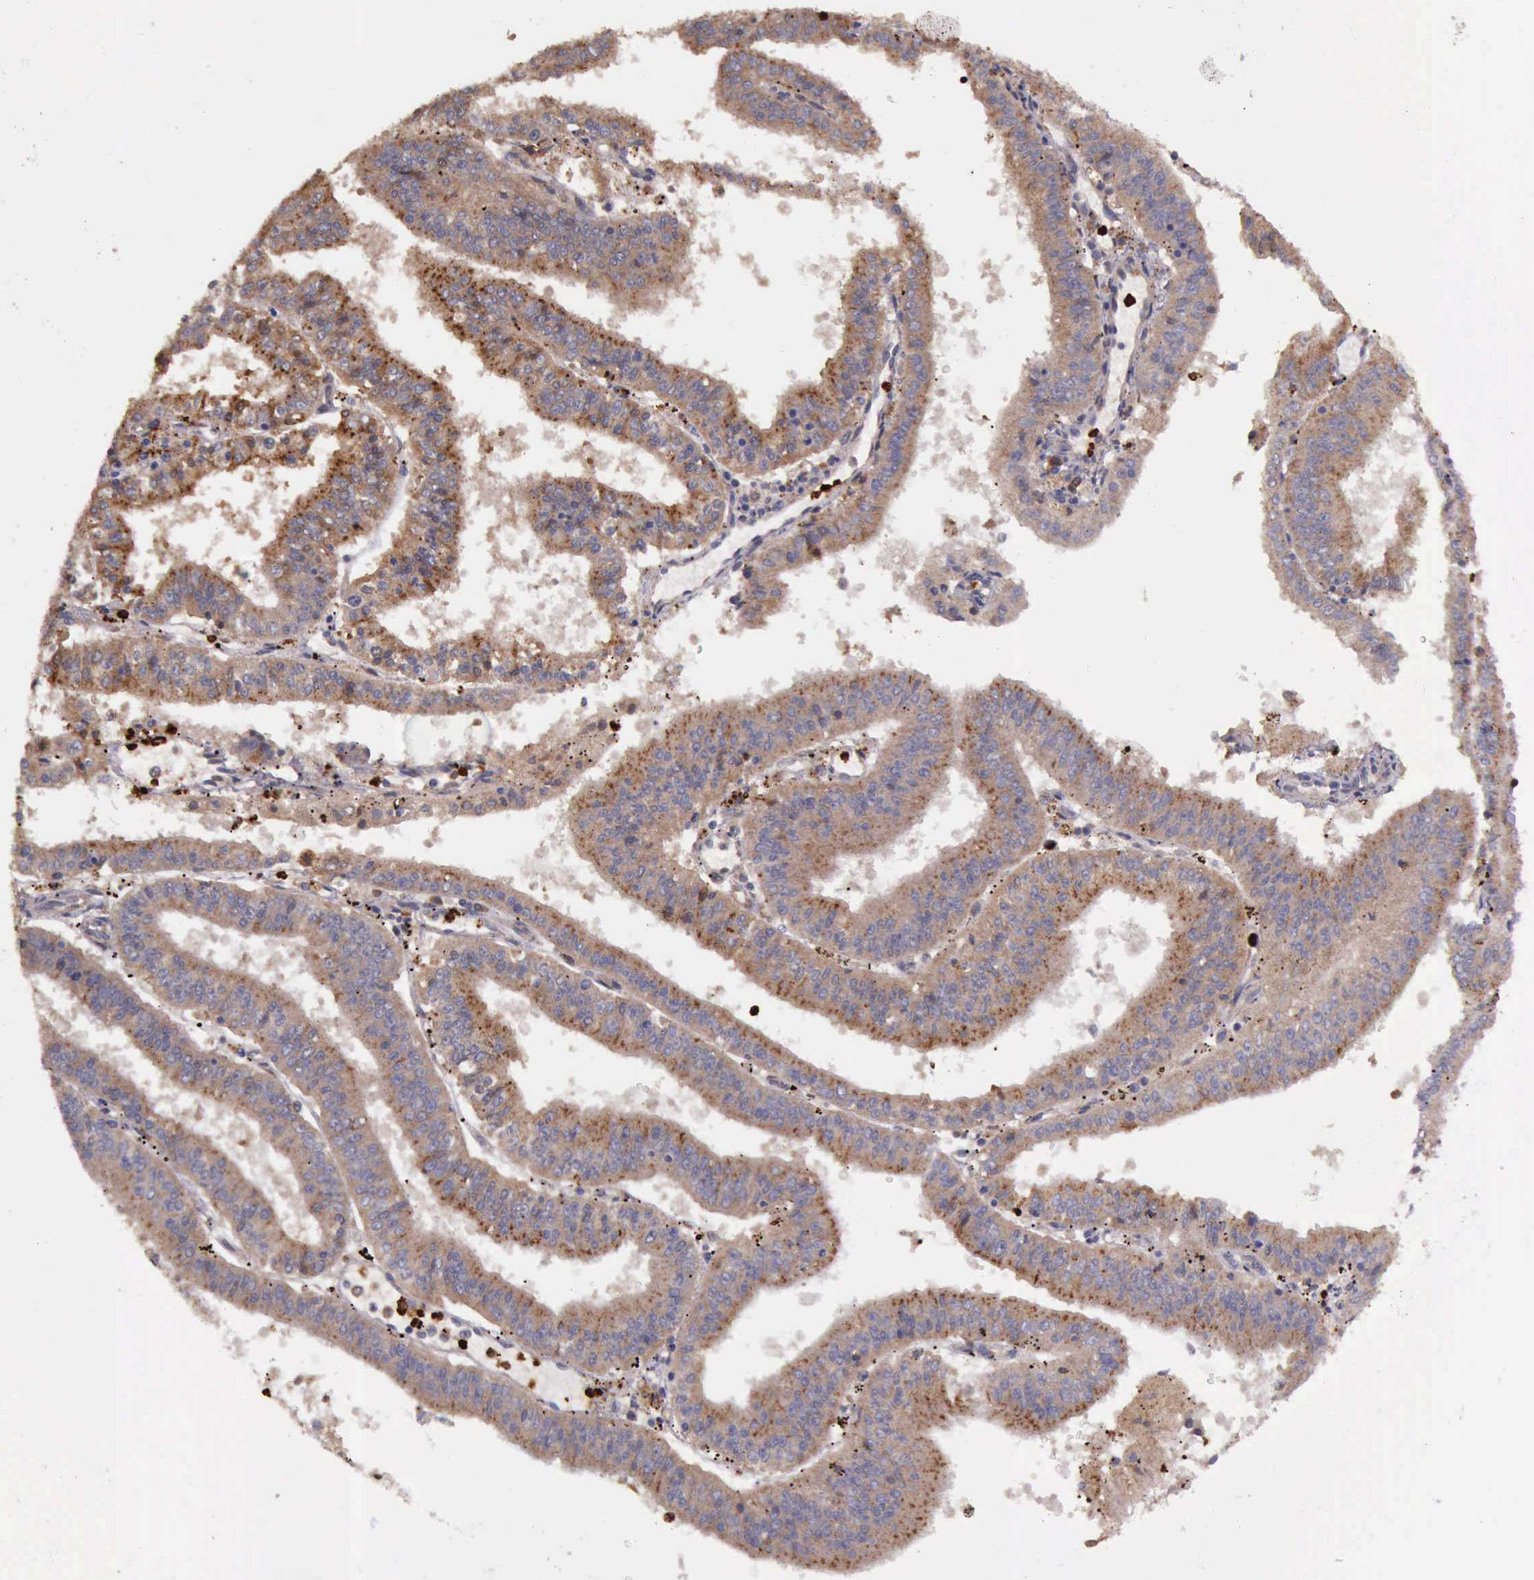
{"staining": {"intensity": "moderate", "quantity": ">75%", "location": "cytoplasmic/membranous"}, "tissue": "endometrial cancer", "cell_type": "Tumor cells", "image_type": "cancer", "snomed": [{"axis": "morphology", "description": "Adenocarcinoma, NOS"}, {"axis": "topography", "description": "Endometrium"}], "caption": "Tumor cells exhibit medium levels of moderate cytoplasmic/membranous positivity in approximately >75% of cells in human endometrial cancer (adenocarcinoma).", "gene": "ARMCX3", "patient": {"sex": "female", "age": 66}}